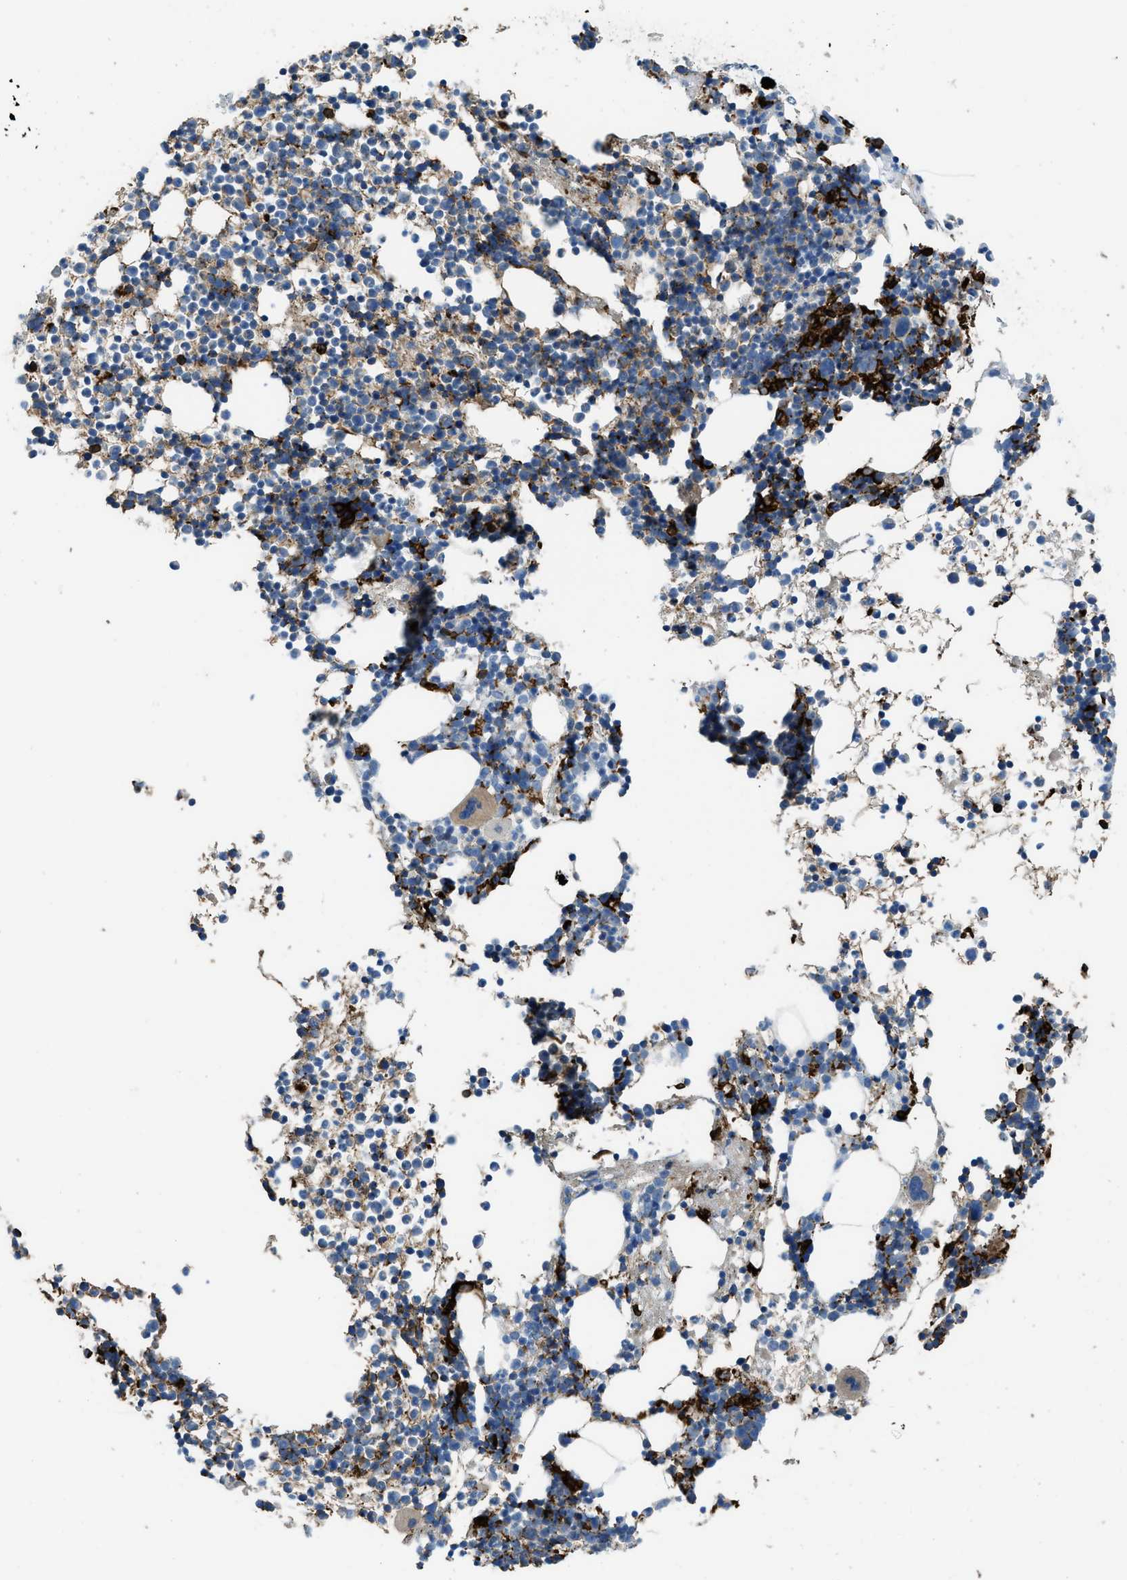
{"staining": {"intensity": "strong", "quantity": "<25%", "location": "cytoplasmic/membranous"}, "tissue": "bone marrow", "cell_type": "Hematopoietic cells", "image_type": "normal", "snomed": [{"axis": "morphology", "description": "Normal tissue, NOS"}, {"axis": "morphology", "description": "Inflammation, NOS"}, {"axis": "topography", "description": "Bone marrow"}], "caption": "Benign bone marrow was stained to show a protein in brown. There is medium levels of strong cytoplasmic/membranous positivity in approximately <25% of hematopoietic cells.", "gene": "TIMD4", "patient": {"sex": "female", "age": 61}}